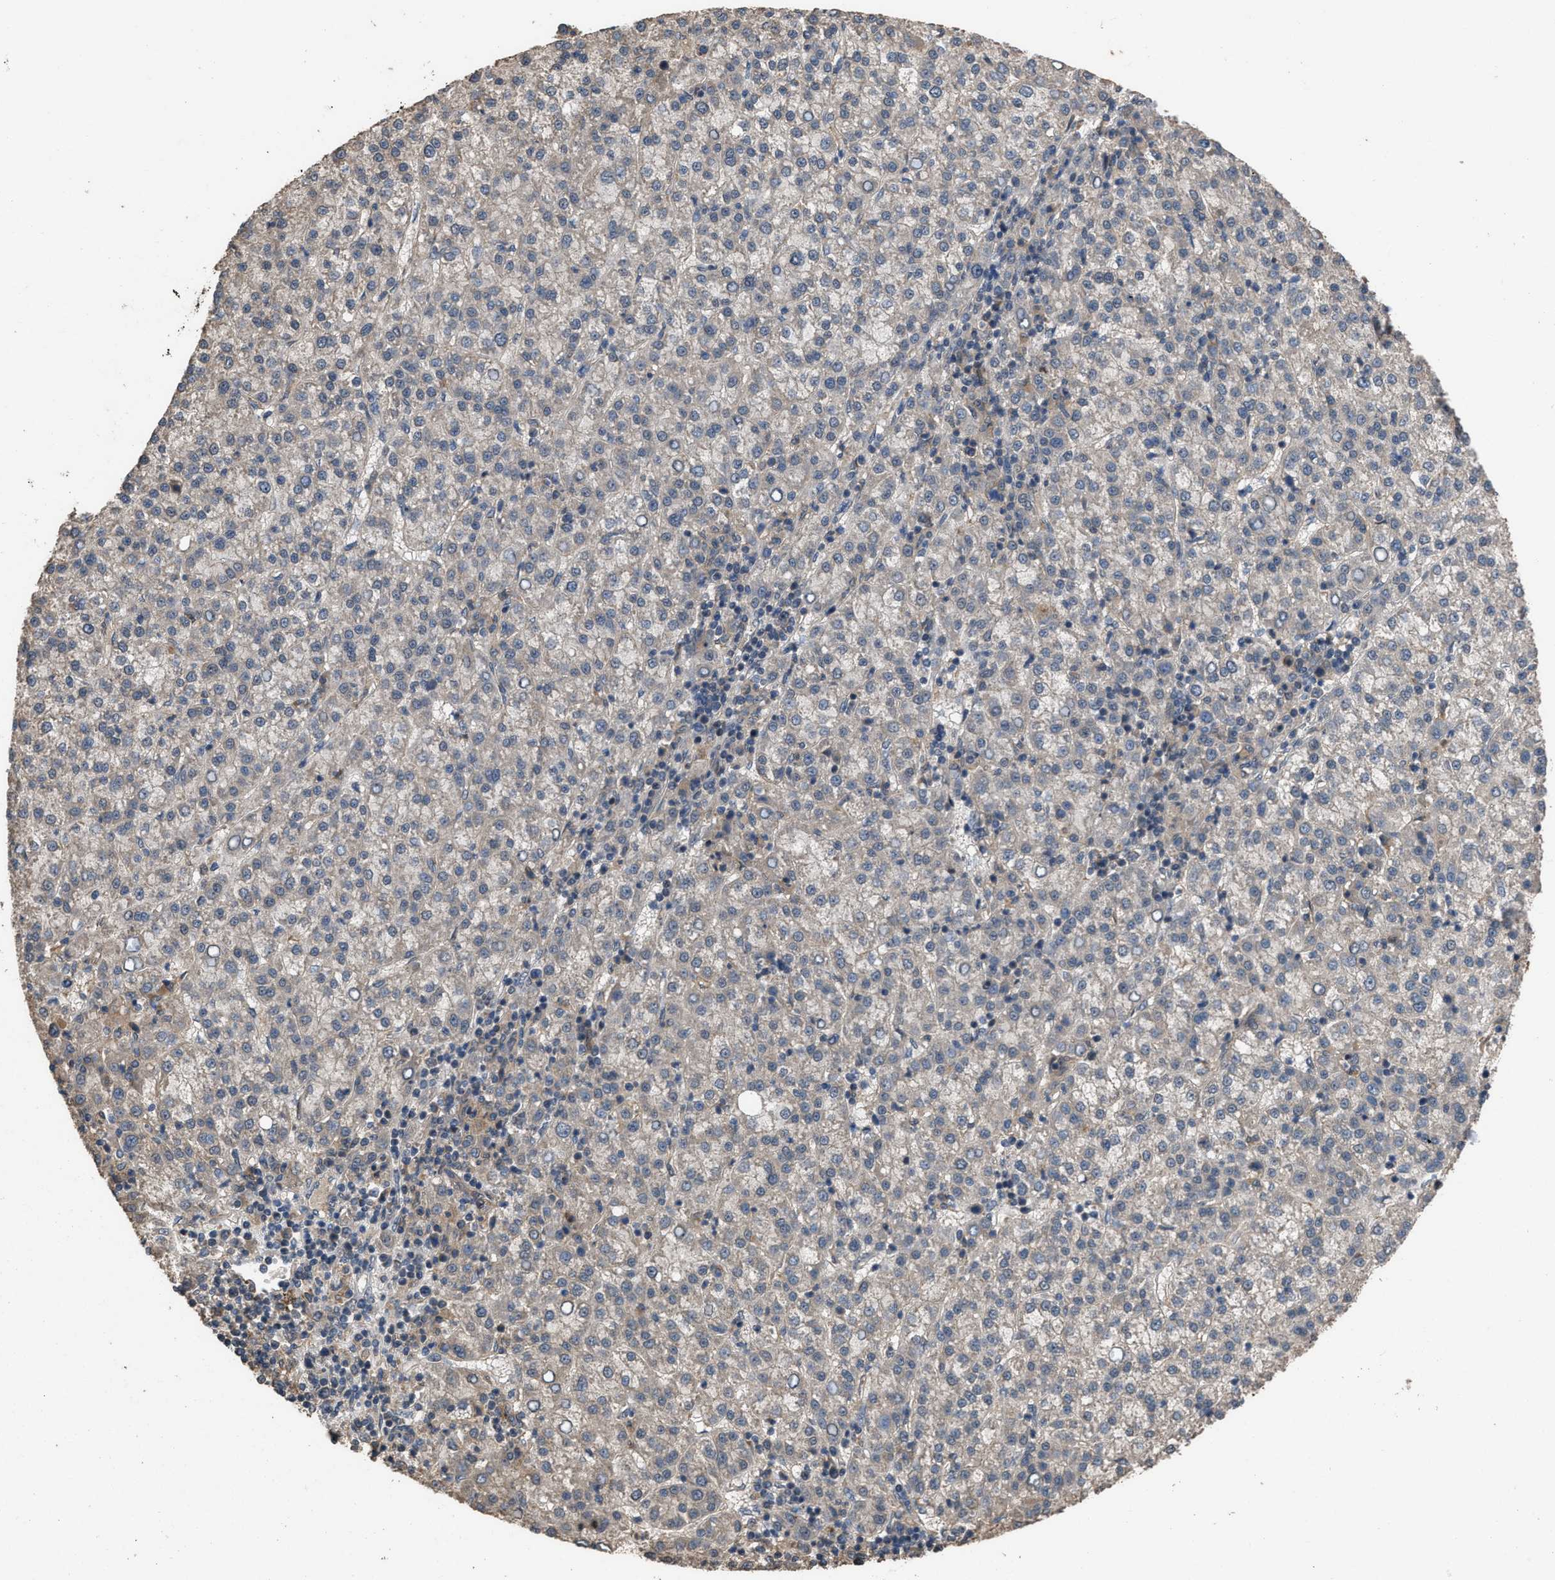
{"staining": {"intensity": "weak", "quantity": "<25%", "location": "cytoplasmic/membranous"}, "tissue": "liver cancer", "cell_type": "Tumor cells", "image_type": "cancer", "snomed": [{"axis": "morphology", "description": "Carcinoma, Hepatocellular, NOS"}, {"axis": "topography", "description": "Liver"}], "caption": "The micrograph exhibits no significant staining in tumor cells of liver cancer.", "gene": "UTRN", "patient": {"sex": "female", "age": 58}}